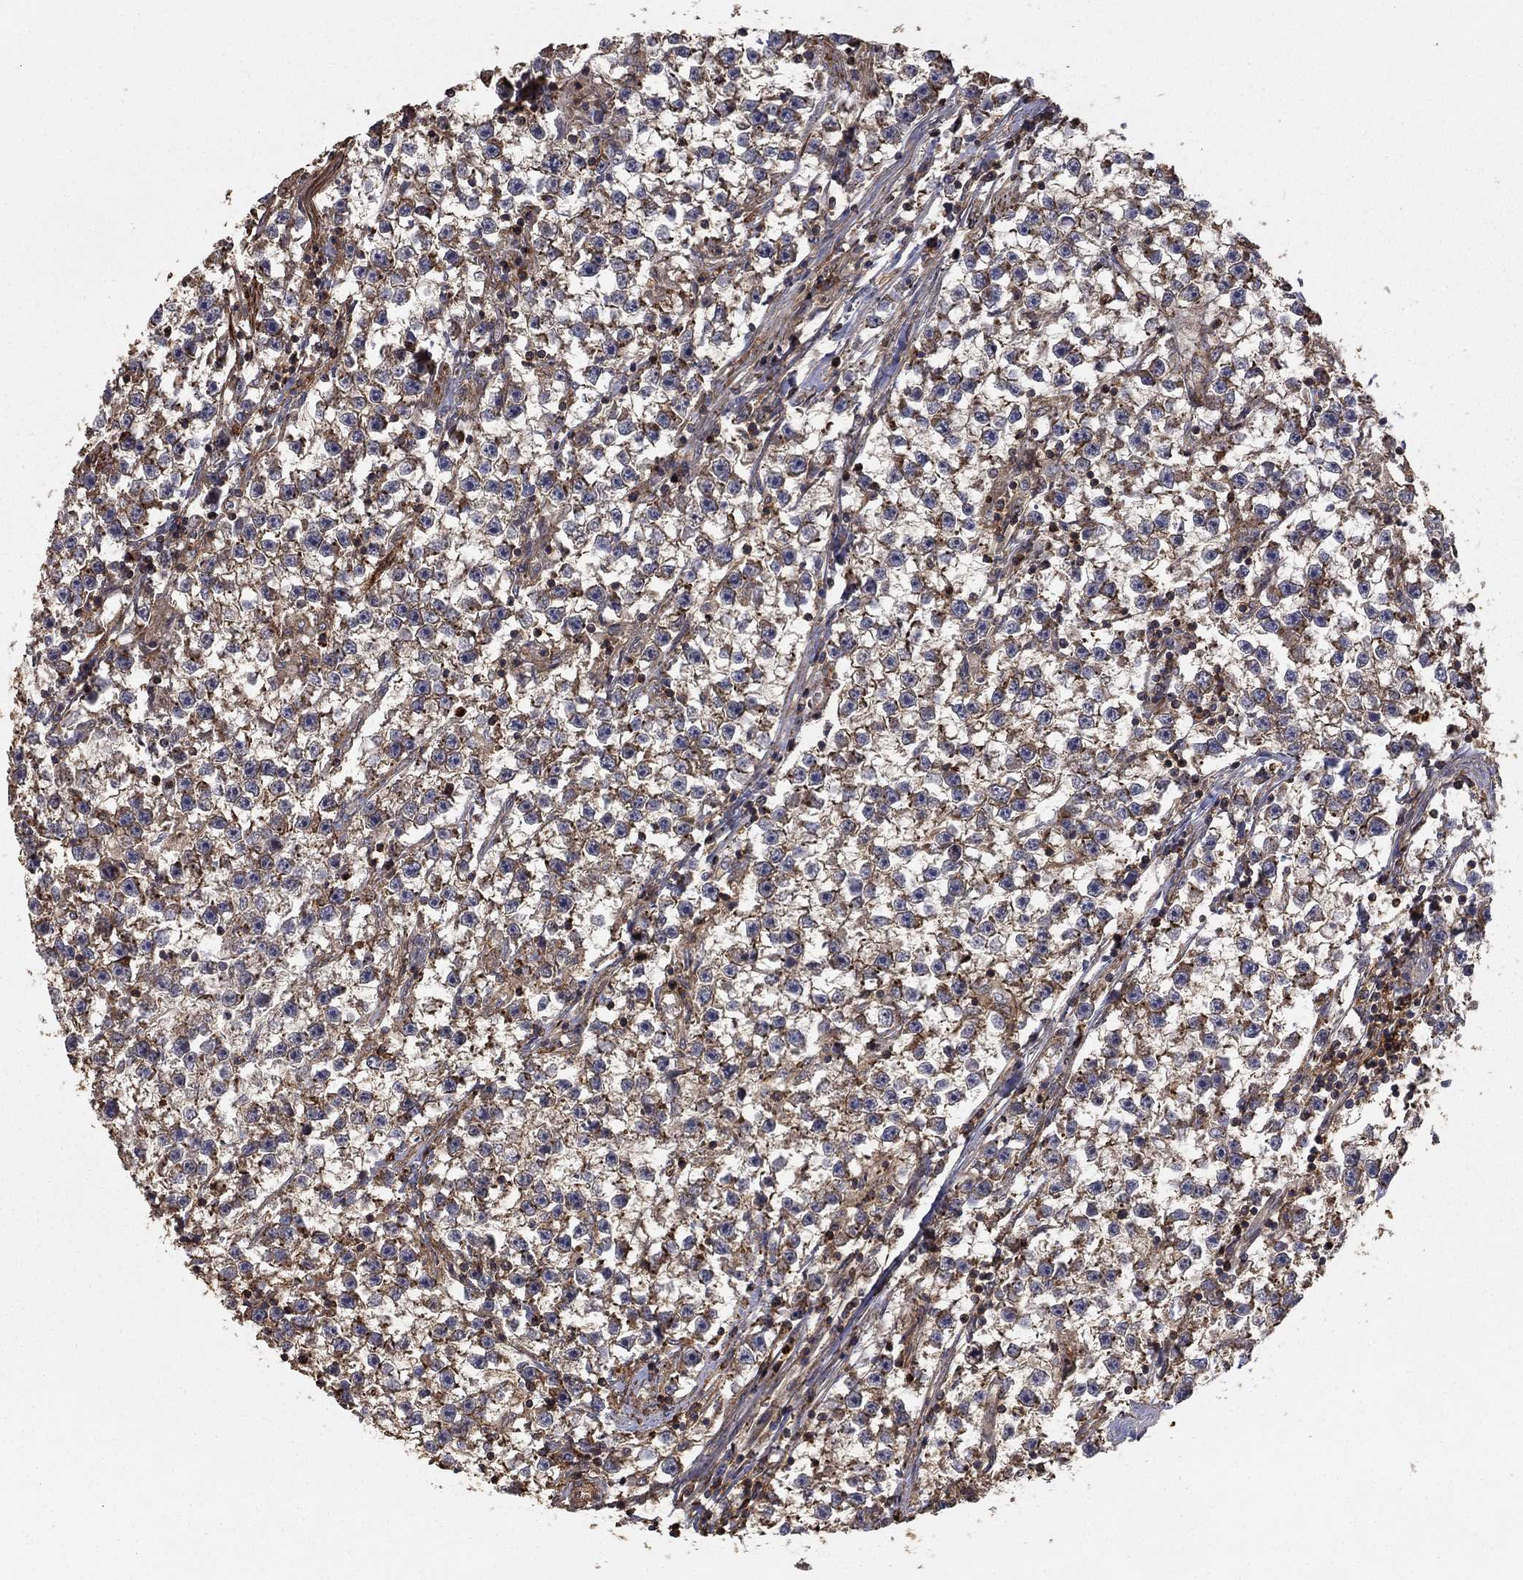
{"staining": {"intensity": "weak", "quantity": "<25%", "location": "cytoplasmic/membranous"}, "tissue": "testis cancer", "cell_type": "Tumor cells", "image_type": "cancer", "snomed": [{"axis": "morphology", "description": "Seminoma, NOS"}, {"axis": "topography", "description": "Testis"}], "caption": "An immunohistochemistry (IHC) histopathology image of testis seminoma is shown. There is no staining in tumor cells of testis seminoma.", "gene": "HABP4", "patient": {"sex": "male", "age": 59}}